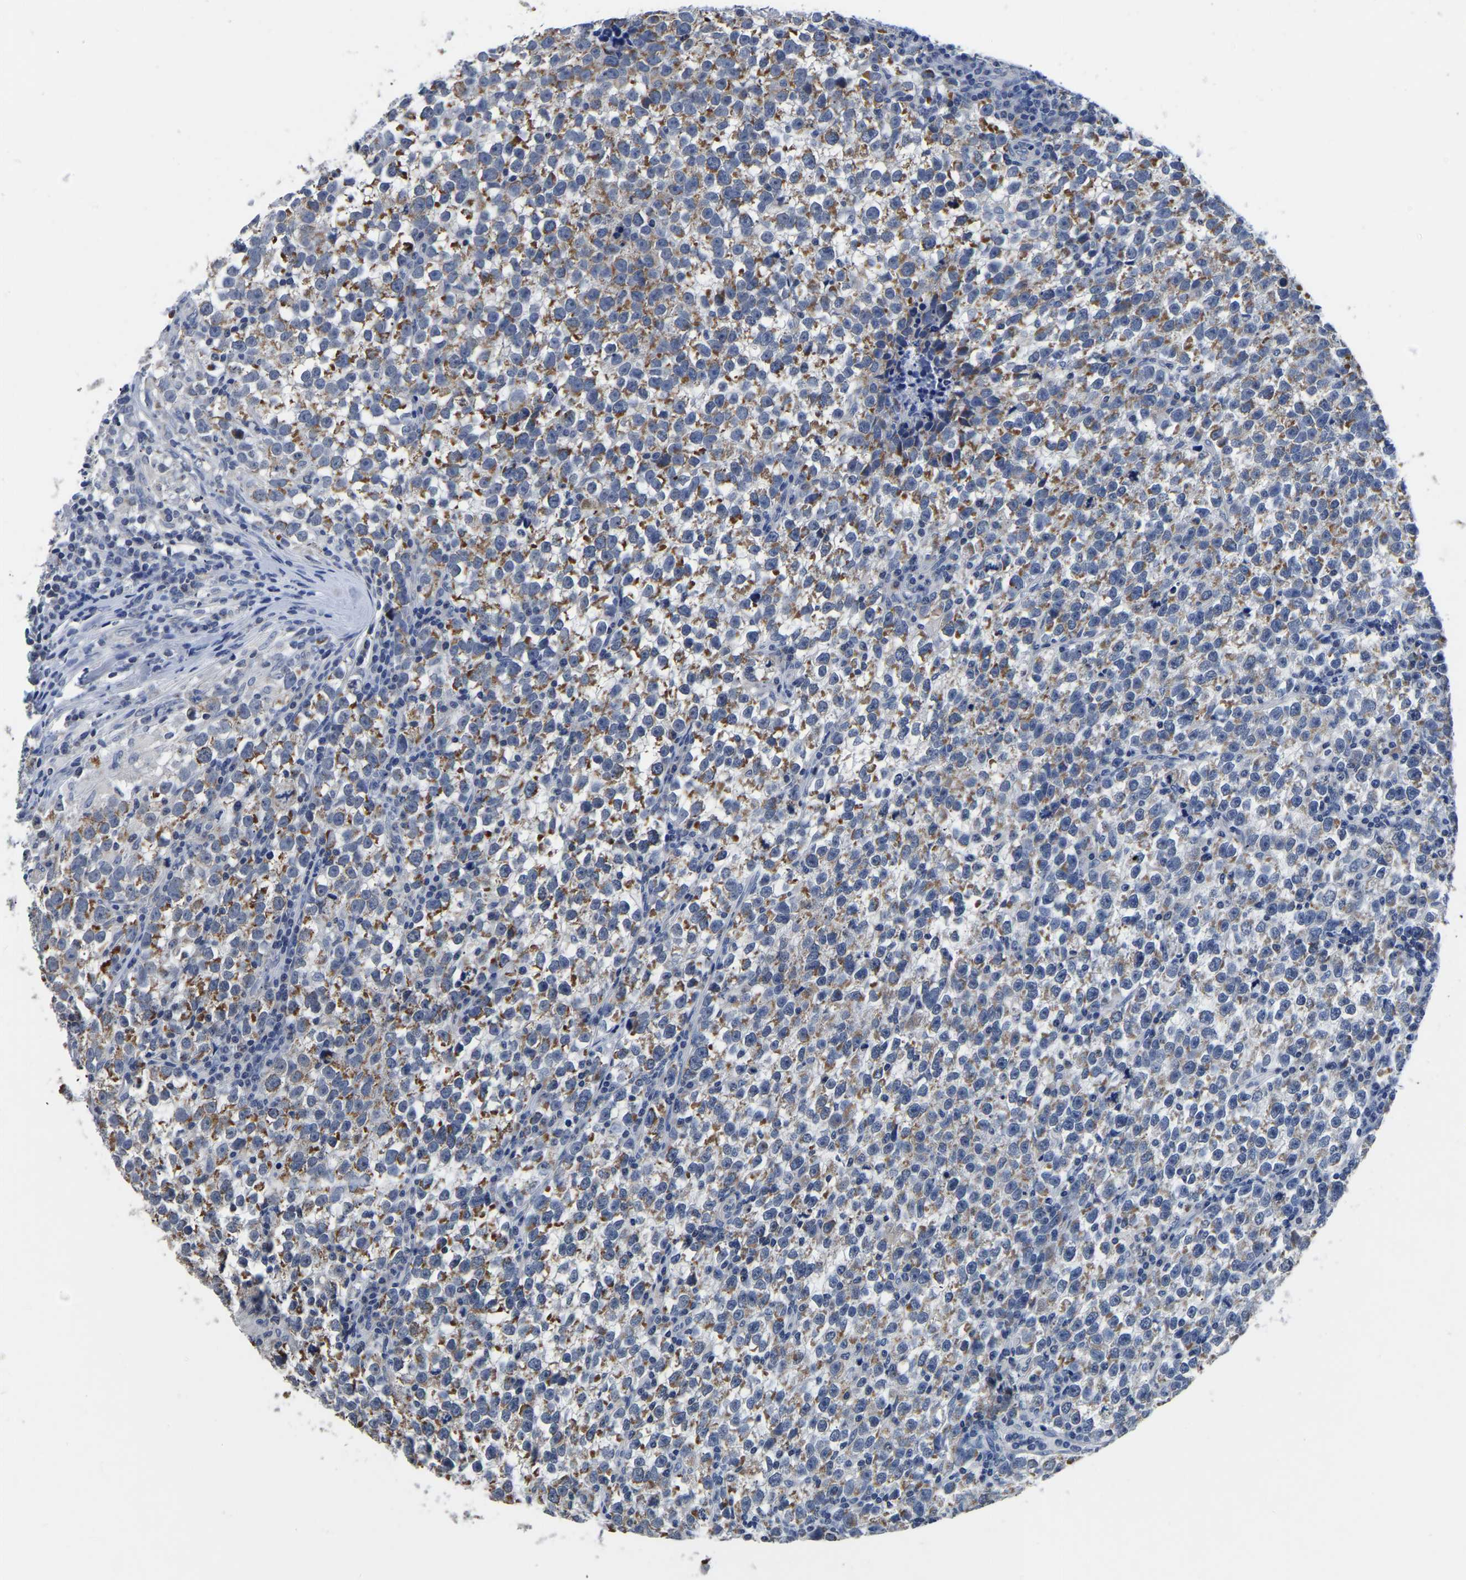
{"staining": {"intensity": "moderate", "quantity": ">75%", "location": "cytoplasmic/membranous"}, "tissue": "testis cancer", "cell_type": "Tumor cells", "image_type": "cancer", "snomed": [{"axis": "morphology", "description": "Normal tissue, NOS"}, {"axis": "morphology", "description": "Seminoma, NOS"}, {"axis": "topography", "description": "Testis"}], "caption": "This is an image of immunohistochemistry staining of testis cancer, which shows moderate positivity in the cytoplasmic/membranous of tumor cells.", "gene": "FGD5", "patient": {"sex": "male", "age": 43}}